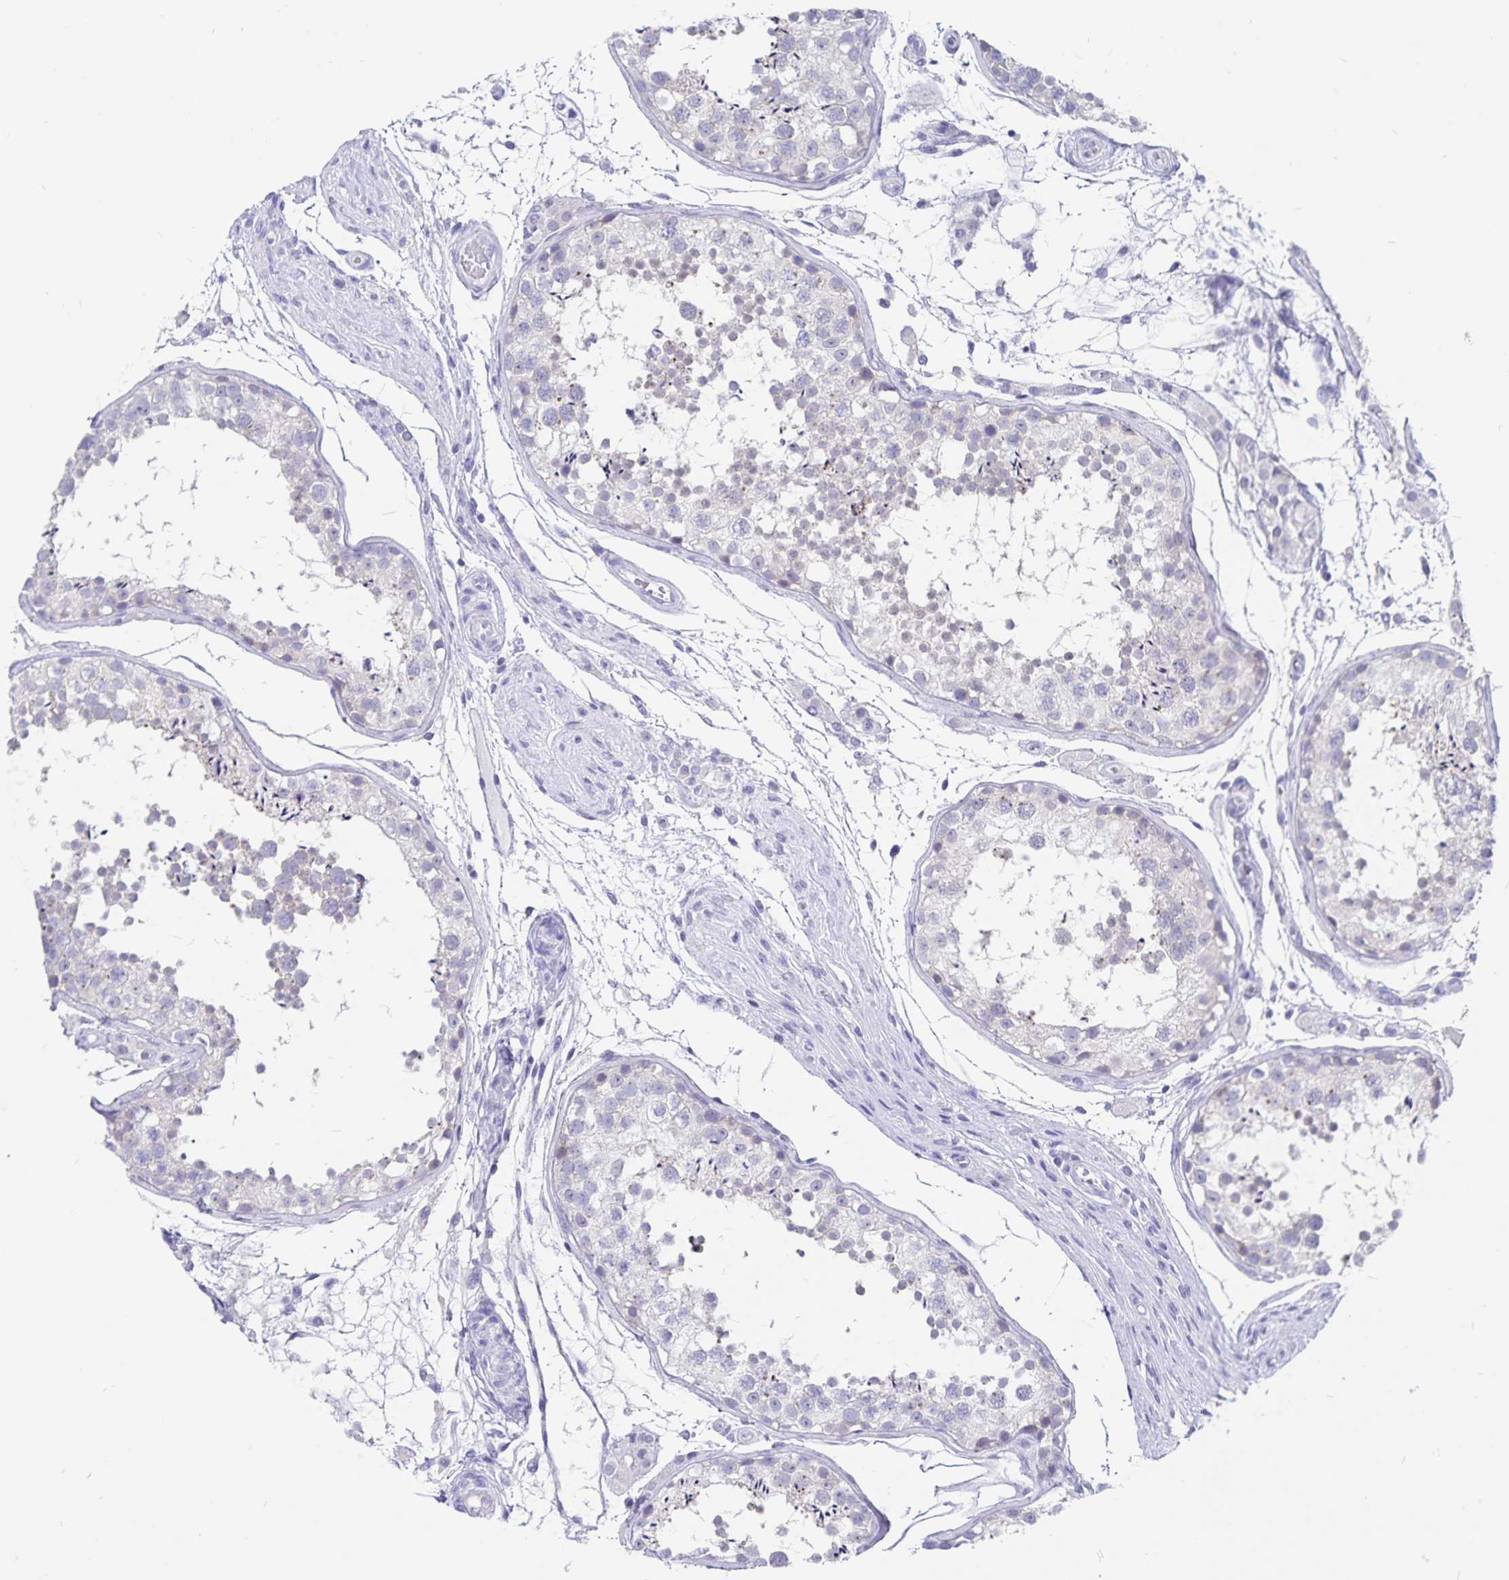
{"staining": {"intensity": "negative", "quantity": "none", "location": "none"}, "tissue": "testis", "cell_type": "Cells in seminiferous ducts", "image_type": "normal", "snomed": [{"axis": "morphology", "description": "Normal tissue, NOS"}, {"axis": "morphology", "description": "Seminoma, NOS"}, {"axis": "topography", "description": "Testis"}], "caption": "An immunohistochemistry (IHC) histopathology image of benign testis is shown. There is no staining in cells in seminiferous ducts of testis.", "gene": "SNTN", "patient": {"sex": "male", "age": 29}}